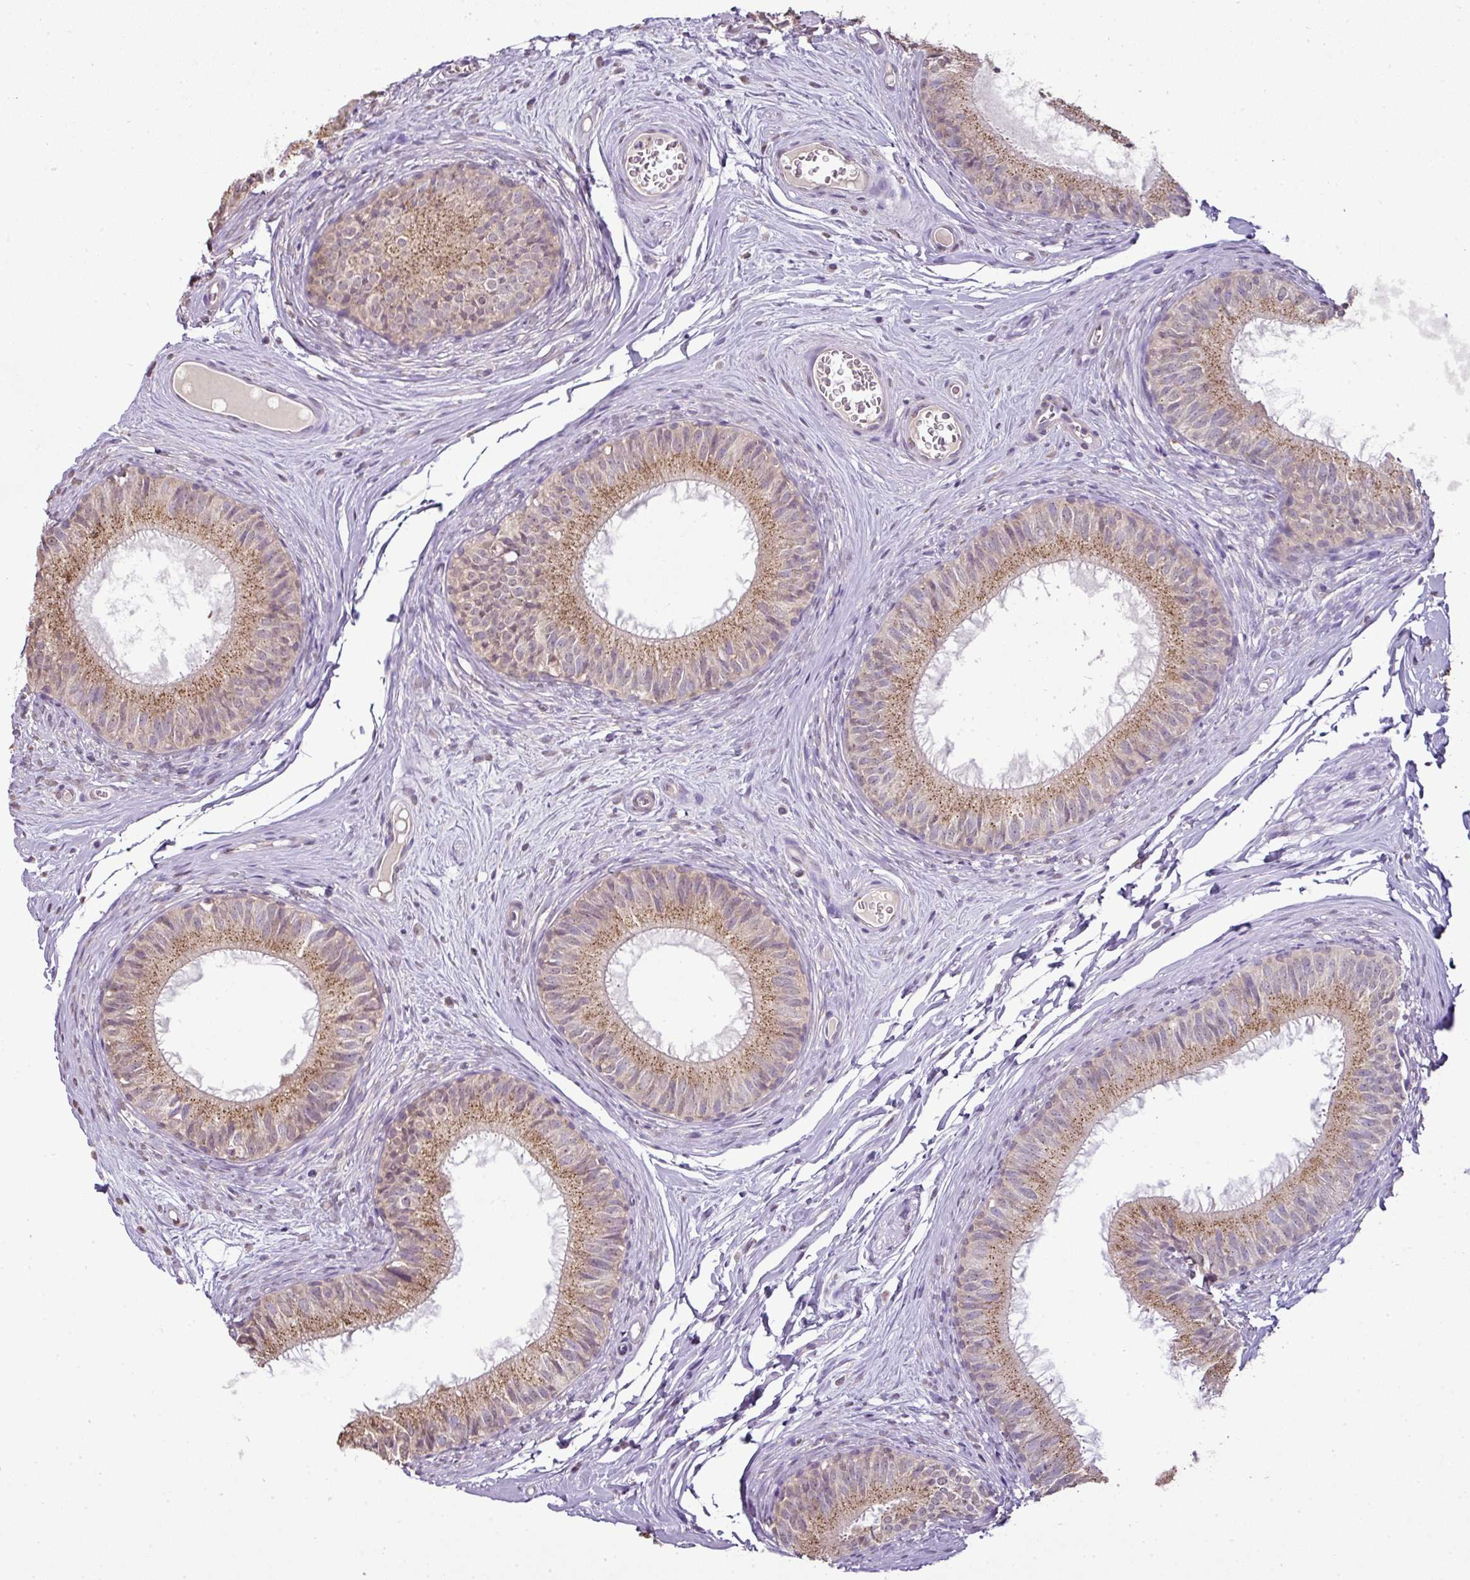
{"staining": {"intensity": "moderate", "quantity": ">75%", "location": "cytoplasmic/membranous"}, "tissue": "epididymis", "cell_type": "Glandular cells", "image_type": "normal", "snomed": [{"axis": "morphology", "description": "Normal tissue, NOS"}, {"axis": "topography", "description": "Epididymis"}], "caption": "IHC of unremarkable human epididymis demonstrates medium levels of moderate cytoplasmic/membranous positivity in about >75% of glandular cells.", "gene": "JPH2", "patient": {"sex": "male", "age": 25}}